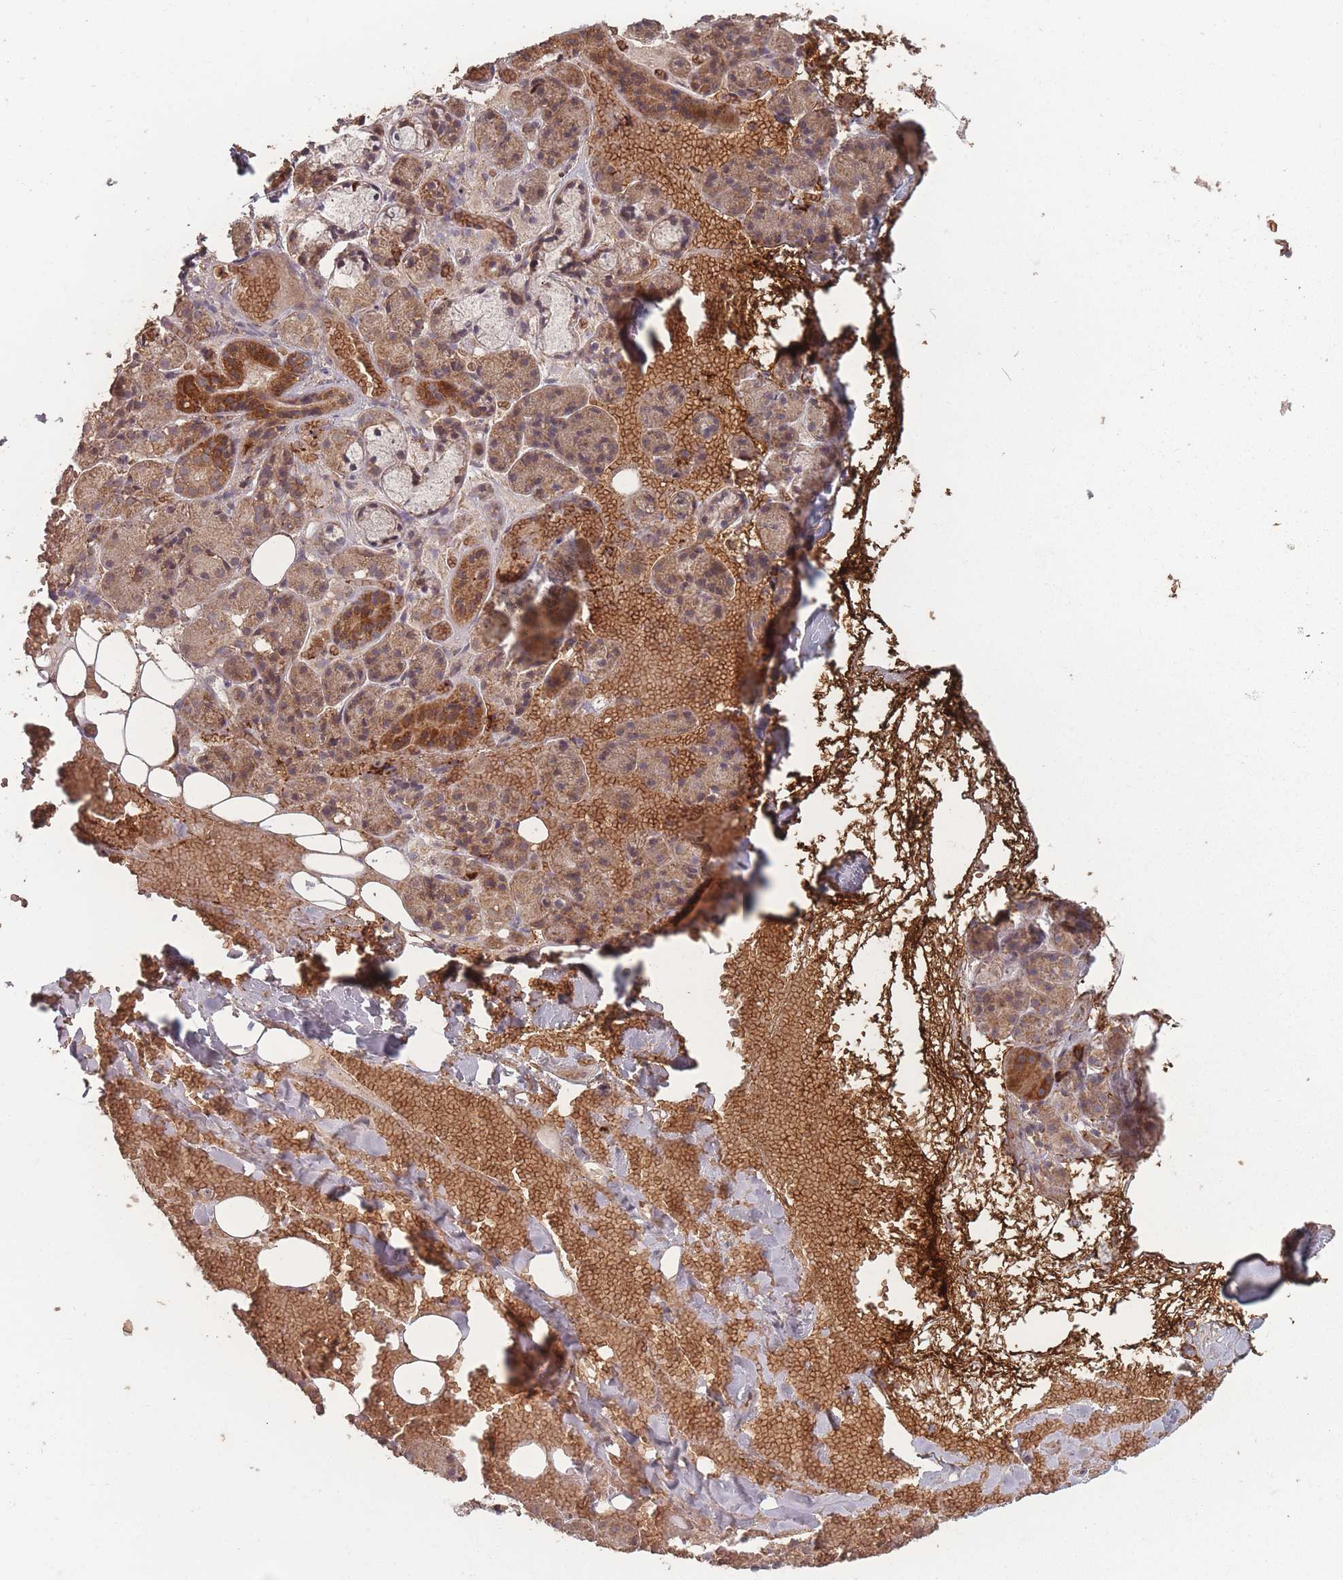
{"staining": {"intensity": "strong", "quantity": "<25%", "location": "cytoplasmic/membranous"}, "tissue": "salivary gland", "cell_type": "Glandular cells", "image_type": "normal", "snomed": [{"axis": "morphology", "description": "Normal tissue, NOS"}, {"axis": "topography", "description": "Salivary gland"}], "caption": "Immunohistochemistry image of unremarkable salivary gland: salivary gland stained using immunohistochemistry shows medium levels of strong protein expression localized specifically in the cytoplasmic/membranous of glandular cells, appearing as a cytoplasmic/membranous brown color.", "gene": "LYRM7", "patient": {"sex": "male", "age": 63}}